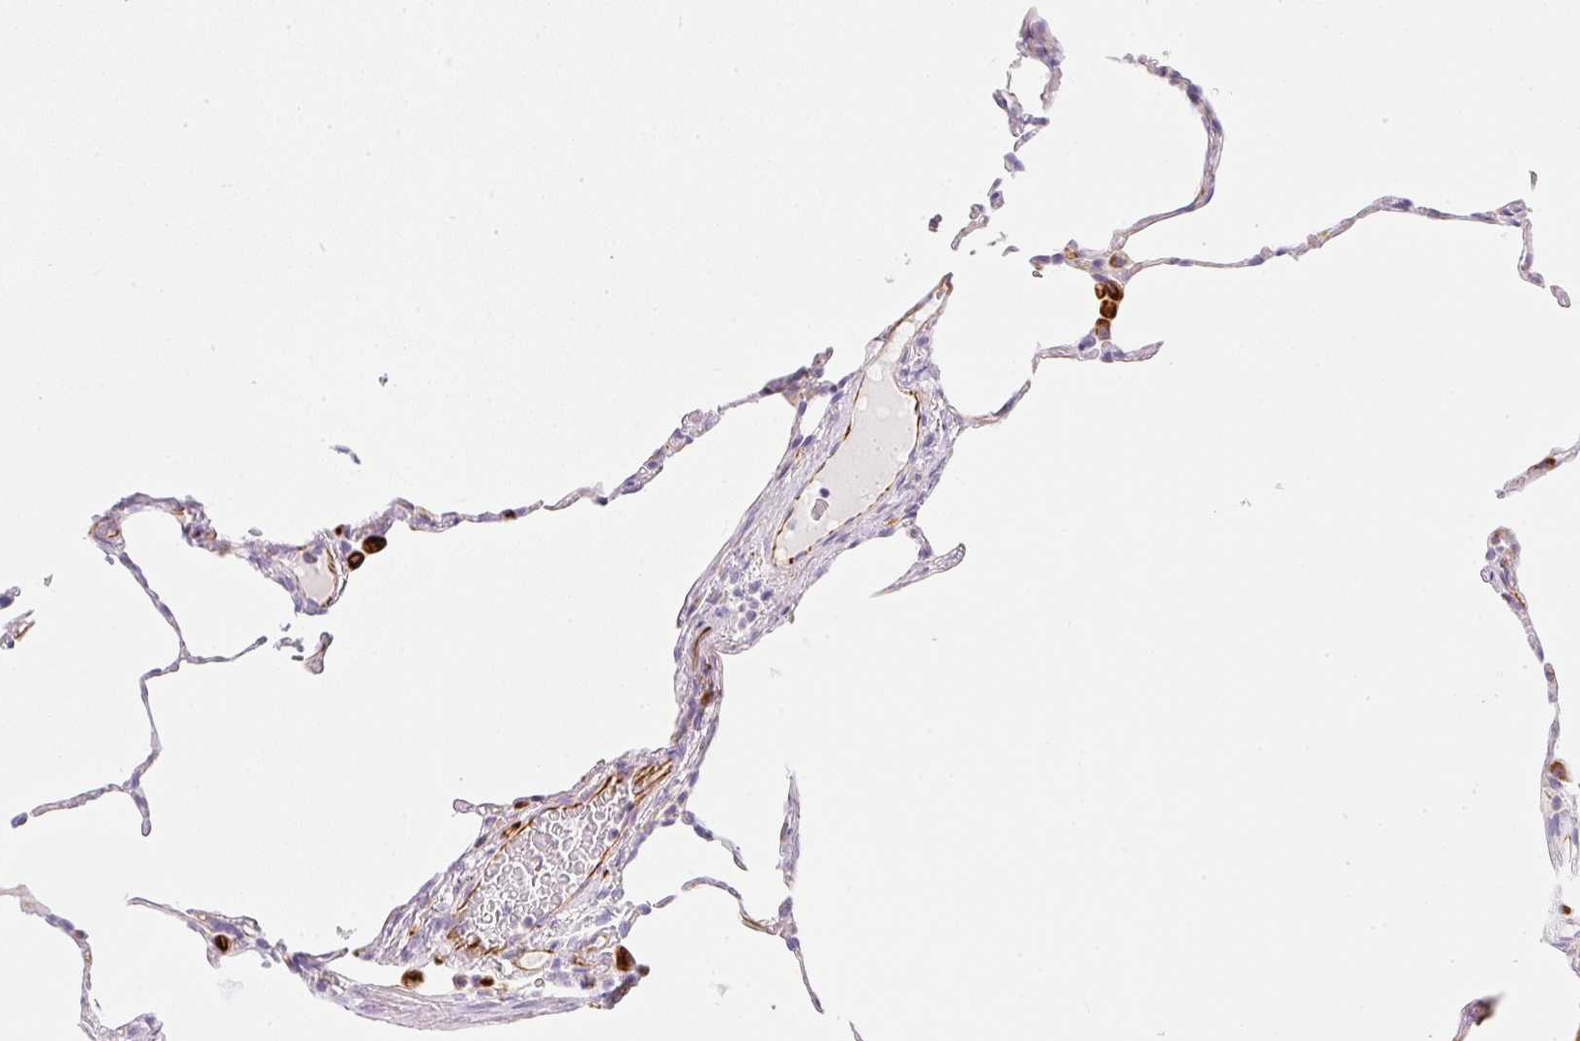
{"staining": {"intensity": "negative", "quantity": "none", "location": "none"}, "tissue": "lung", "cell_type": "Alveolar cells", "image_type": "normal", "snomed": [{"axis": "morphology", "description": "Normal tissue, NOS"}, {"axis": "topography", "description": "Lung"}], "caption": "Alveolar cells are negative for brown protein staining in normal lung. (DAB (3,3'-diaminobenzidine) IHC with hematoxylin counter stain).", "gene": "ZNF689", "patient": {"sex": "female", "age": 57}}